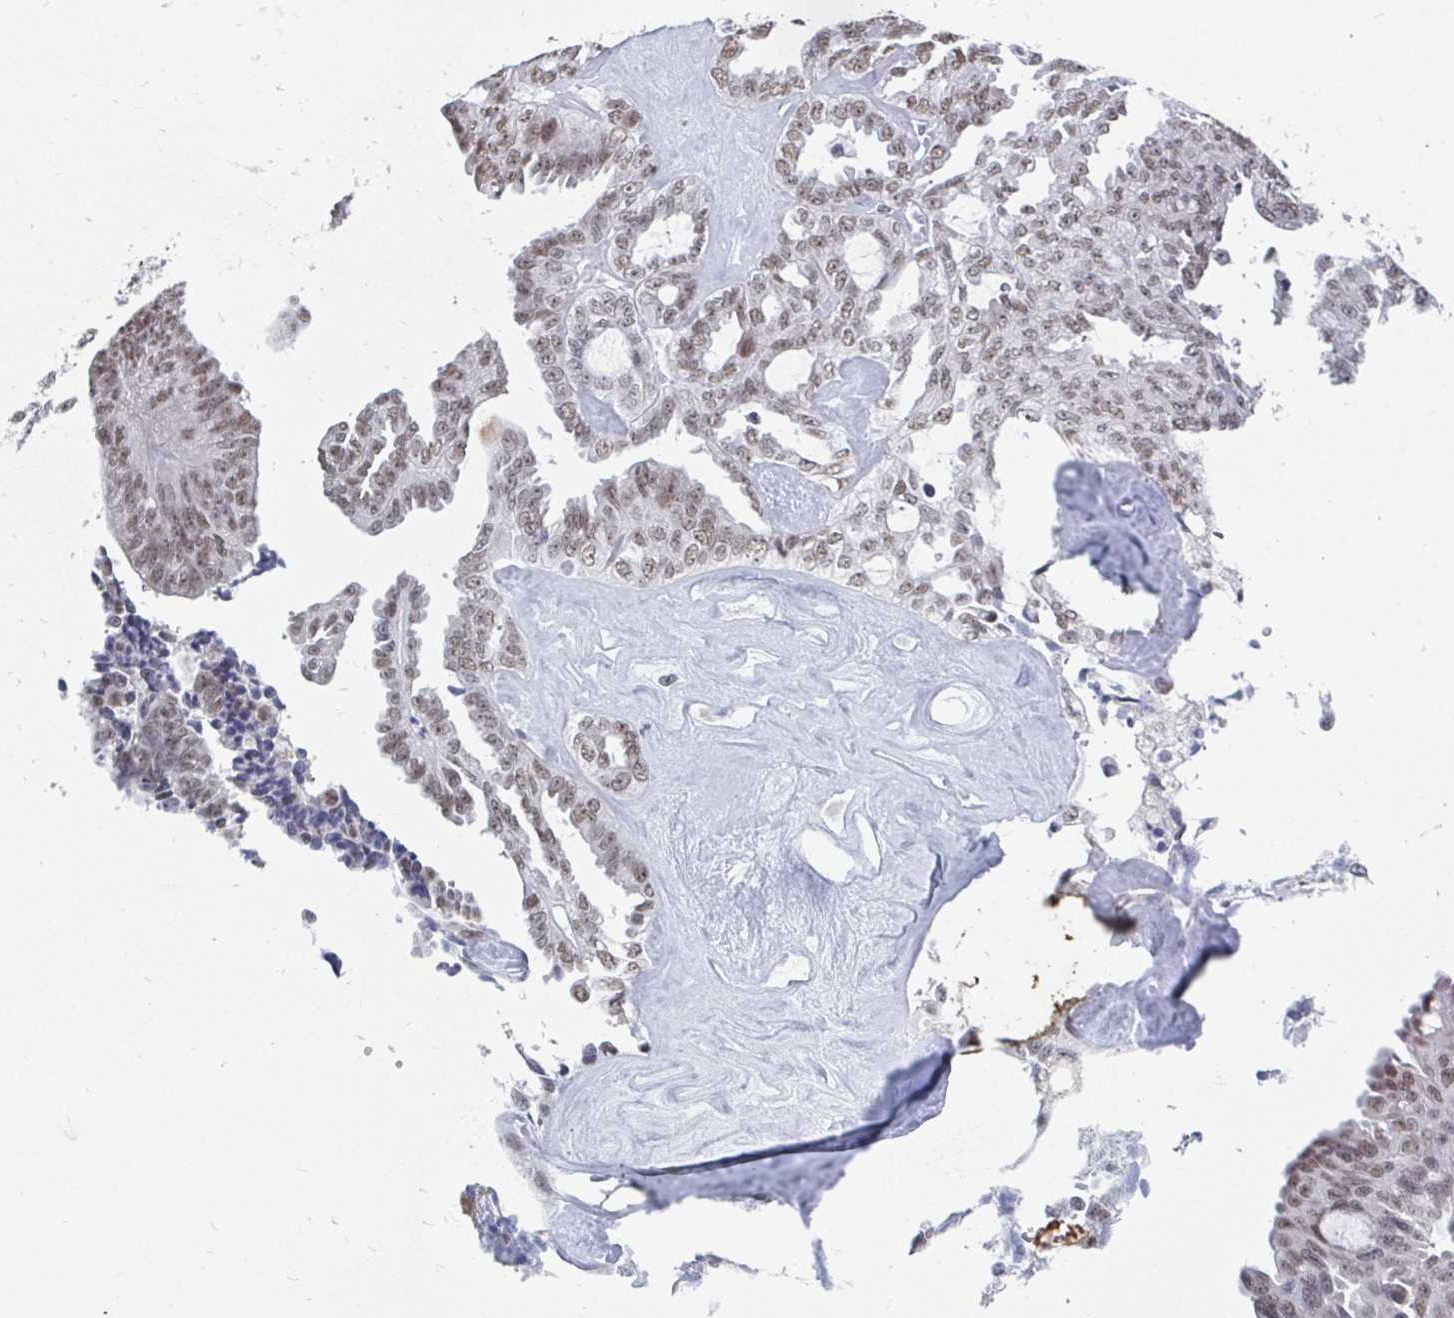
{"staining": {"intensity": "weak", "quantity": ">75%", "location": "nuclear"}, "tissue": "ovarian cancer", "cell_type": "Tumor cells", "image_type": "cancer", "snomed": [{"axis": "morphology", "description": "Cystadenocarcinoma, serous, NOS"}, {"axis": "topography", "description": "Ovary"}], "caption": "The histopathology image reveals immunohistochemical staining of ovarian cancer (serous cystadenocarcinoma). There is weak nuclear positivity is present in approximately >75% of tumor cells. Nuclei are stained in blue.", "gene": "TRIP12", "patient": {"sex": "female", "age": 71}}